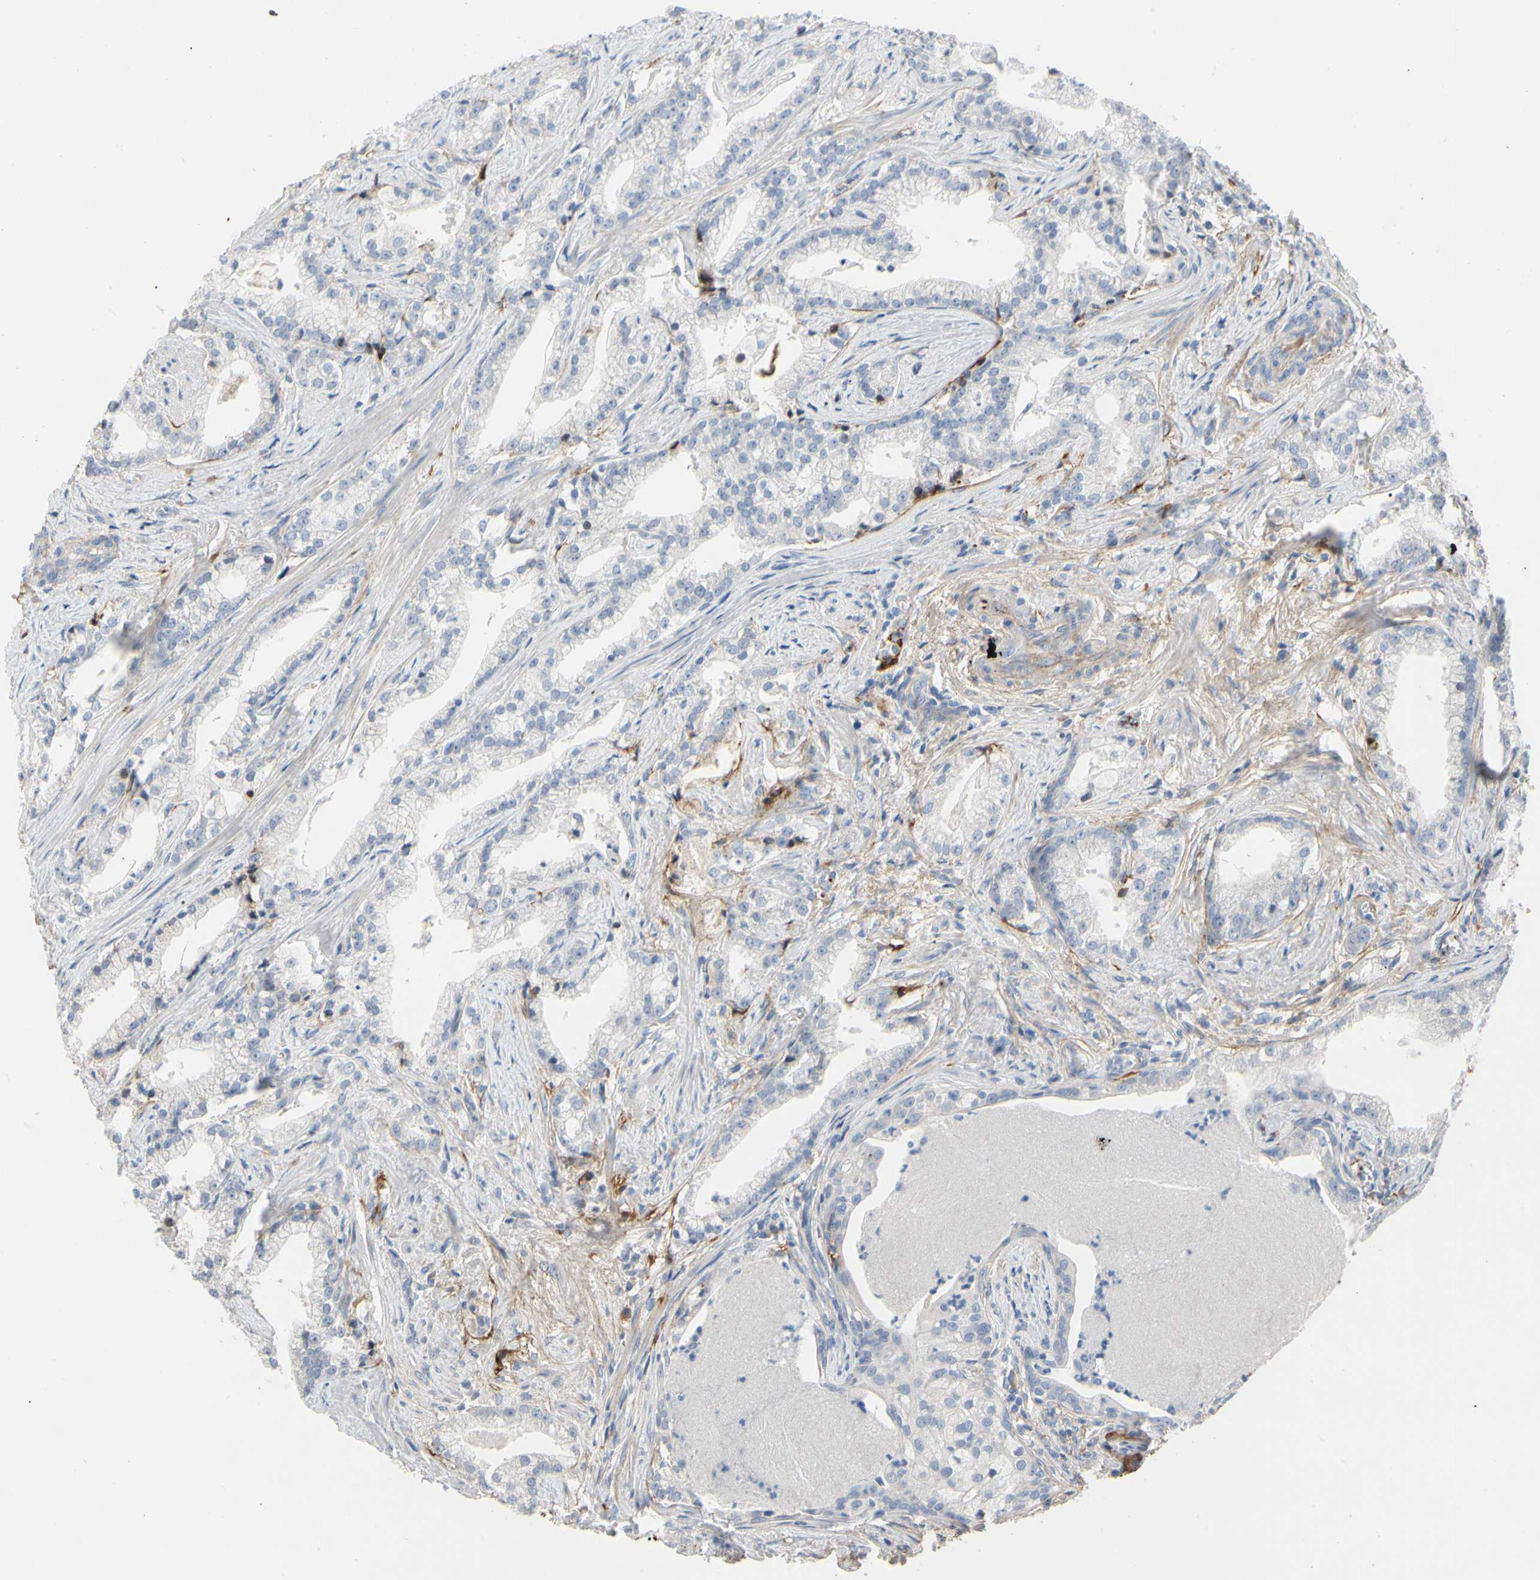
{"staining": {"intensity": "negative", "quantity": "none", "location": "none"}, "tissue": "prostate cancer", "cell_type": "Tumor cells", "image_type": "cancer", "snomed": [{"axis": "morphology", "description": "Adenocarcinoma, Low grade"}, {"axis": "topography", "description": "Prostate"}], "caption": "DAB (3,3'-diaminobenzidine) immunohistochemical staining of human prostate low-grade adenocarcinoma shows no significant staining in tumor cells. (DAB (3,3'-diaminobenzidine) IHC with hematoxylin counter stain).", "gene": "FGB", "patient": {"sex": "male", "age": 59}}